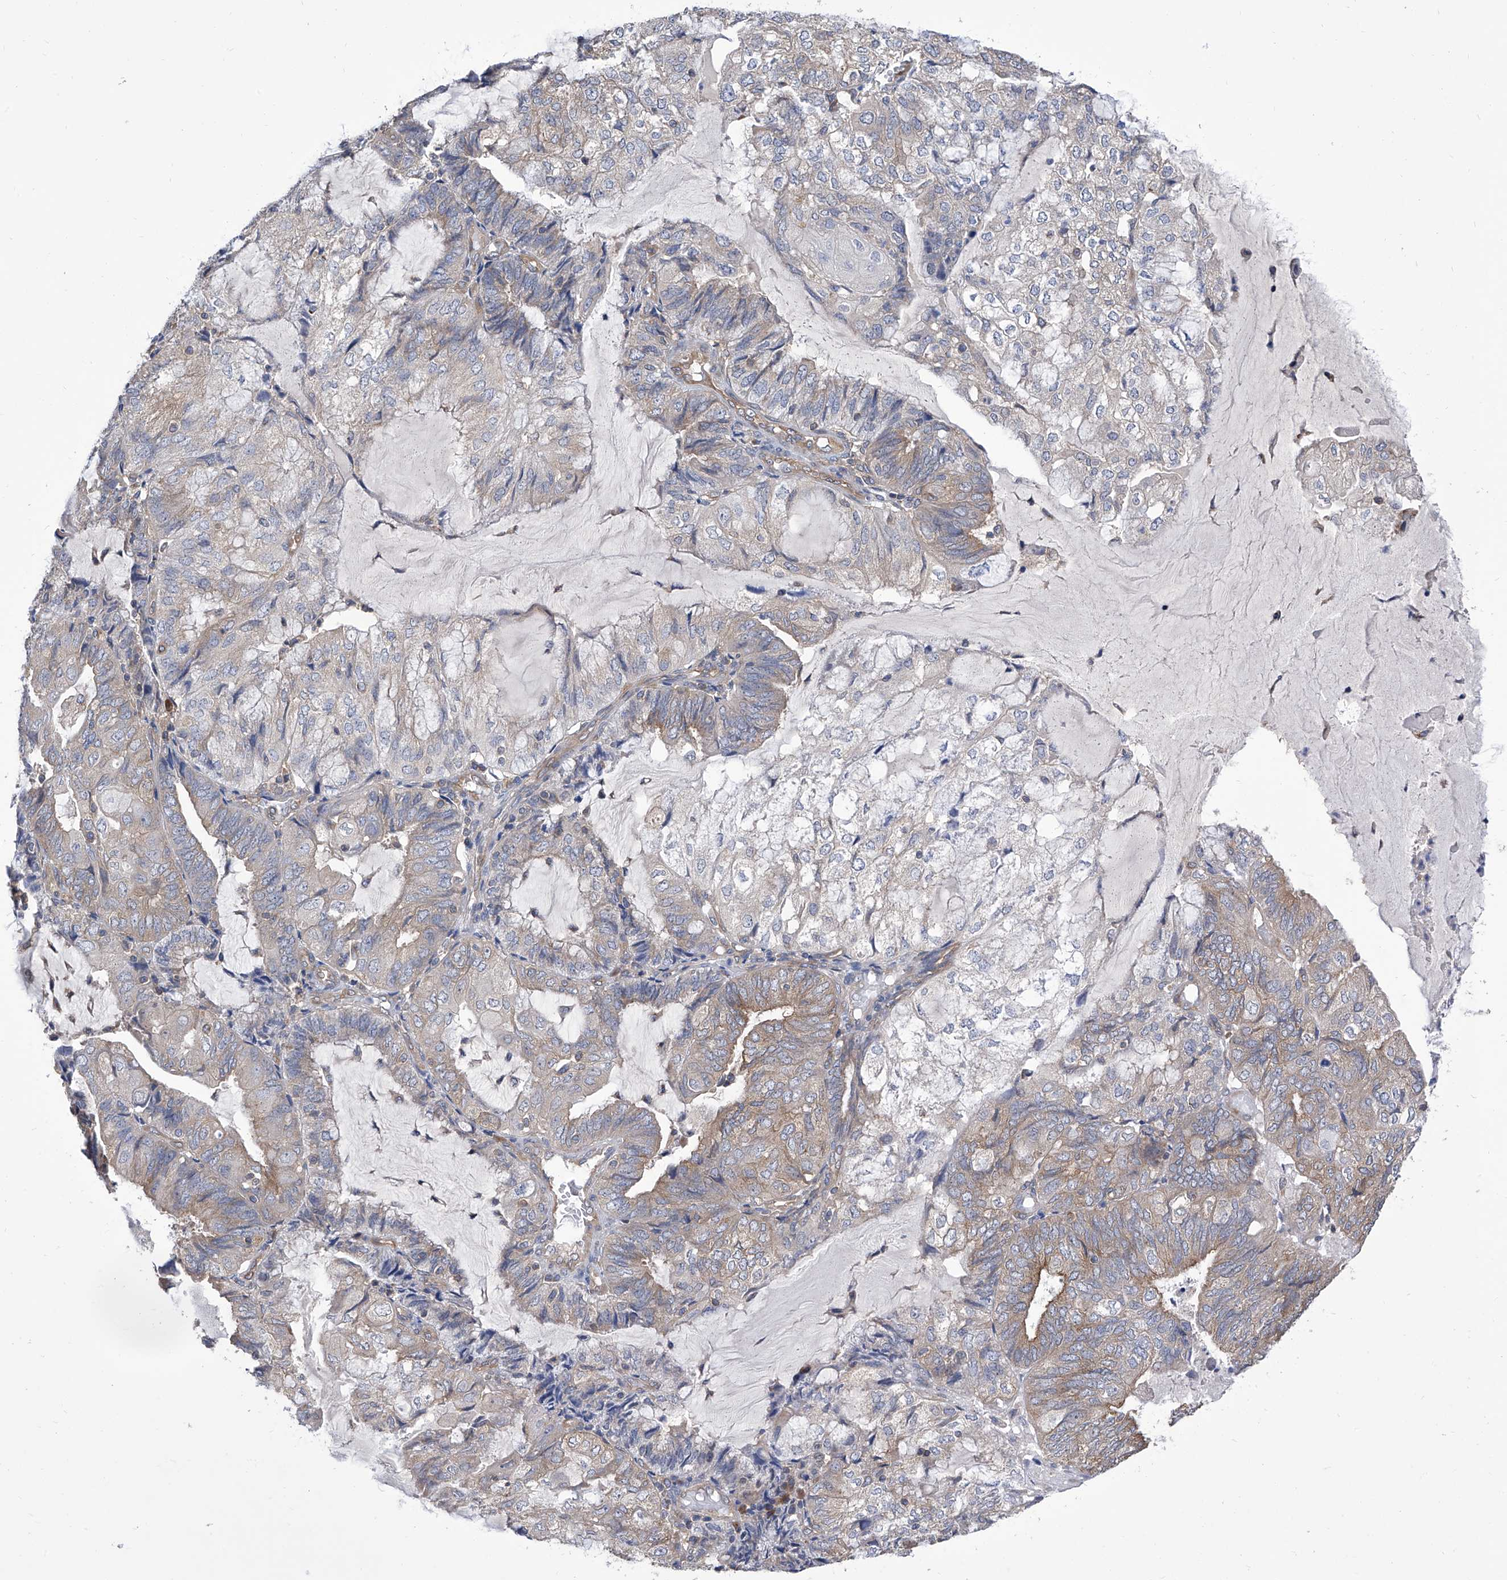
{"staining": {"intensity": "weak", "quantity": "<25%", "location": "cytoplasmic/membranous"}, "tissue": "endometrial cancer", "cell_type": "Tumor cells", "image_type": "cancer", "snomed": [{"axis": "morphology", "description": "Adenocarcinoma, NOS"}, {"axis": "topography", "description": "Endometrium"}], "caption": "A high-resolution photomicrograph shows immunohistochemistry (IHC) staining of adenocarcinoma (endometrial), which exhibits no significant staining in tumor cells.", "gene": "TJAP1", "patient": {"sex": "female", "age": 81}}